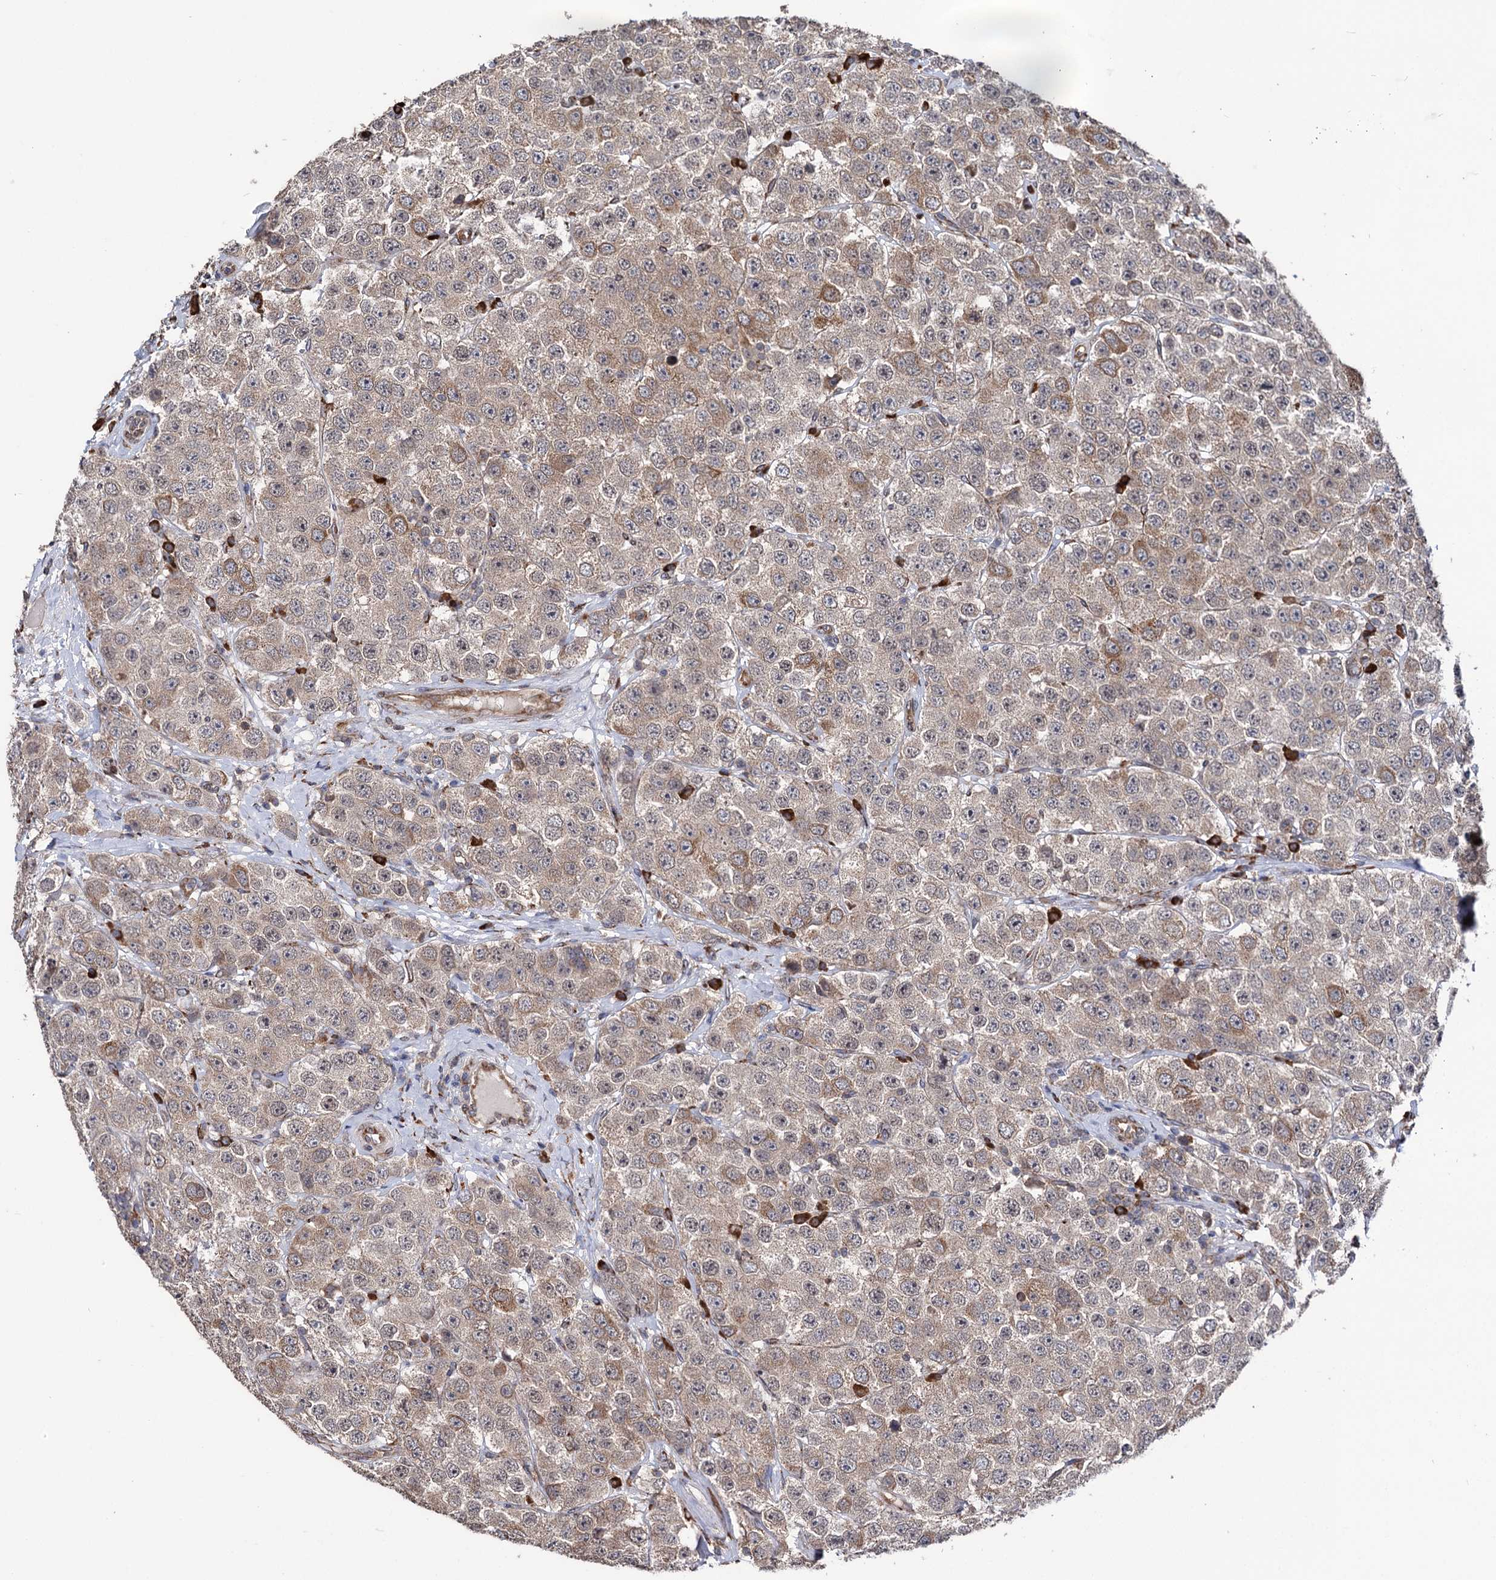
{"staining": {"intensity": "weak", "quantity": ">75%", "location": "cytoplasmic/membranous"}, "tissue": "testis cancer", "cell_type": "Tumor cells", "image_type": "cancer", "snomed": [{"axis": "morphology", "description": "Seminoma, NOS"}, {"axis": "topography", "description": "Testis"}], "caption": "This histopathology image demonstrates immunohistochemistry staining of testis cancer, with low weak cytoplasmic/membranous positivity in approximately >75% of tumor cells.", "gene": "CDAN1", "patient": {"sex": "male", "age": 28}}